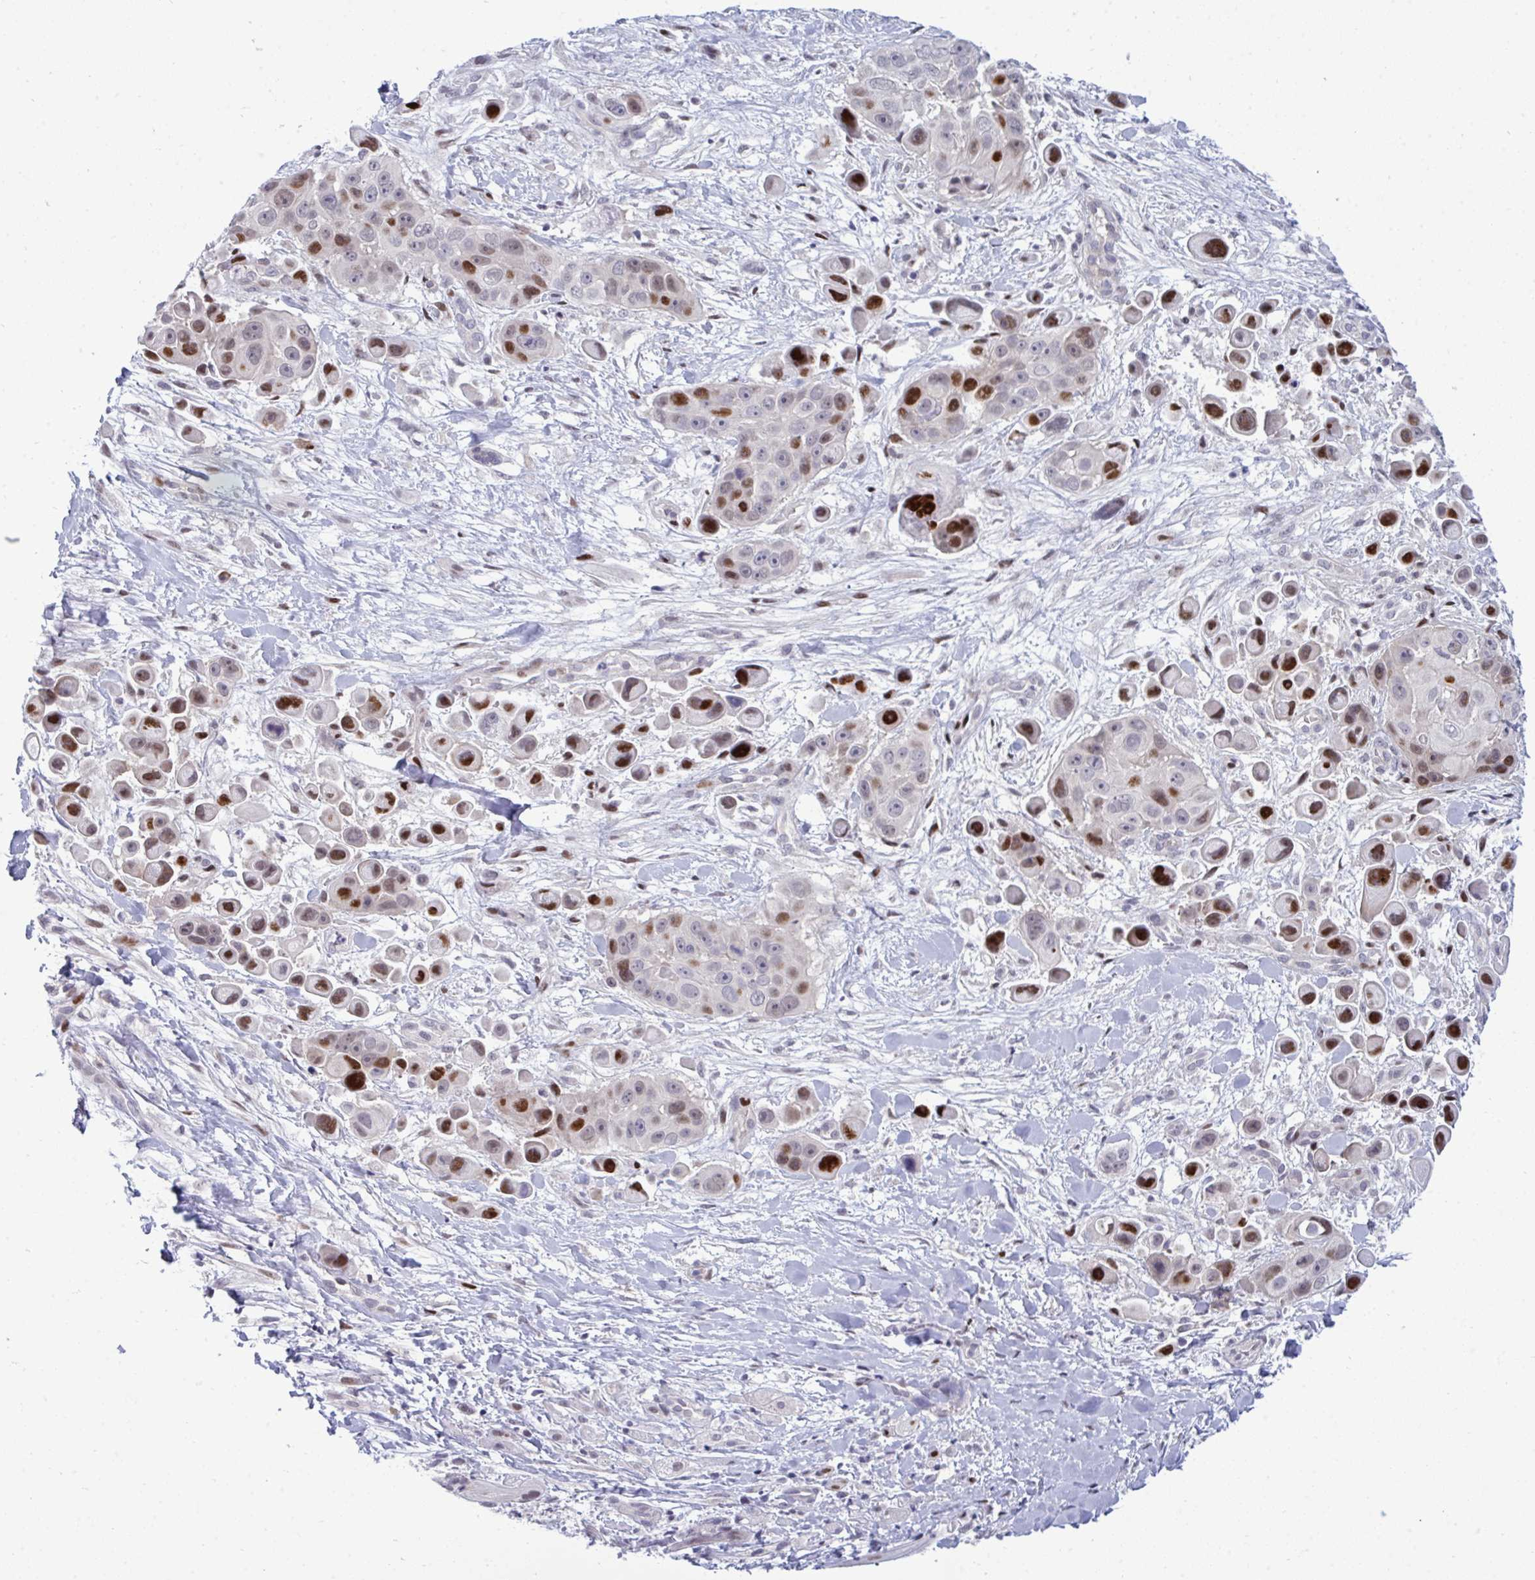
{"staining": {"intensity": "strong", "quantity": "25%-75%", "location": "nuclear"}, "tissue": "skin cancer", "cell_type": "Tumor cells", "image_type": "cancer", "snomed": [{"axis": "morphology", "description": "Squamous cell carcinoma, NOS"}, {"axis": "topography", "description": "Skin"}], "caption": "Squamous cell carcinoma (skin) was stained to show a protein in brown. There is high levels of strong nuclear positivity in approximately 25%-75% of tumor cells. Using DAB (brown) and hematoxylin (blue) stains, captured at high magnification using brightfield microscopy.", "gene": "TAB1", "patient": {"sex": "male", "age": 67}}